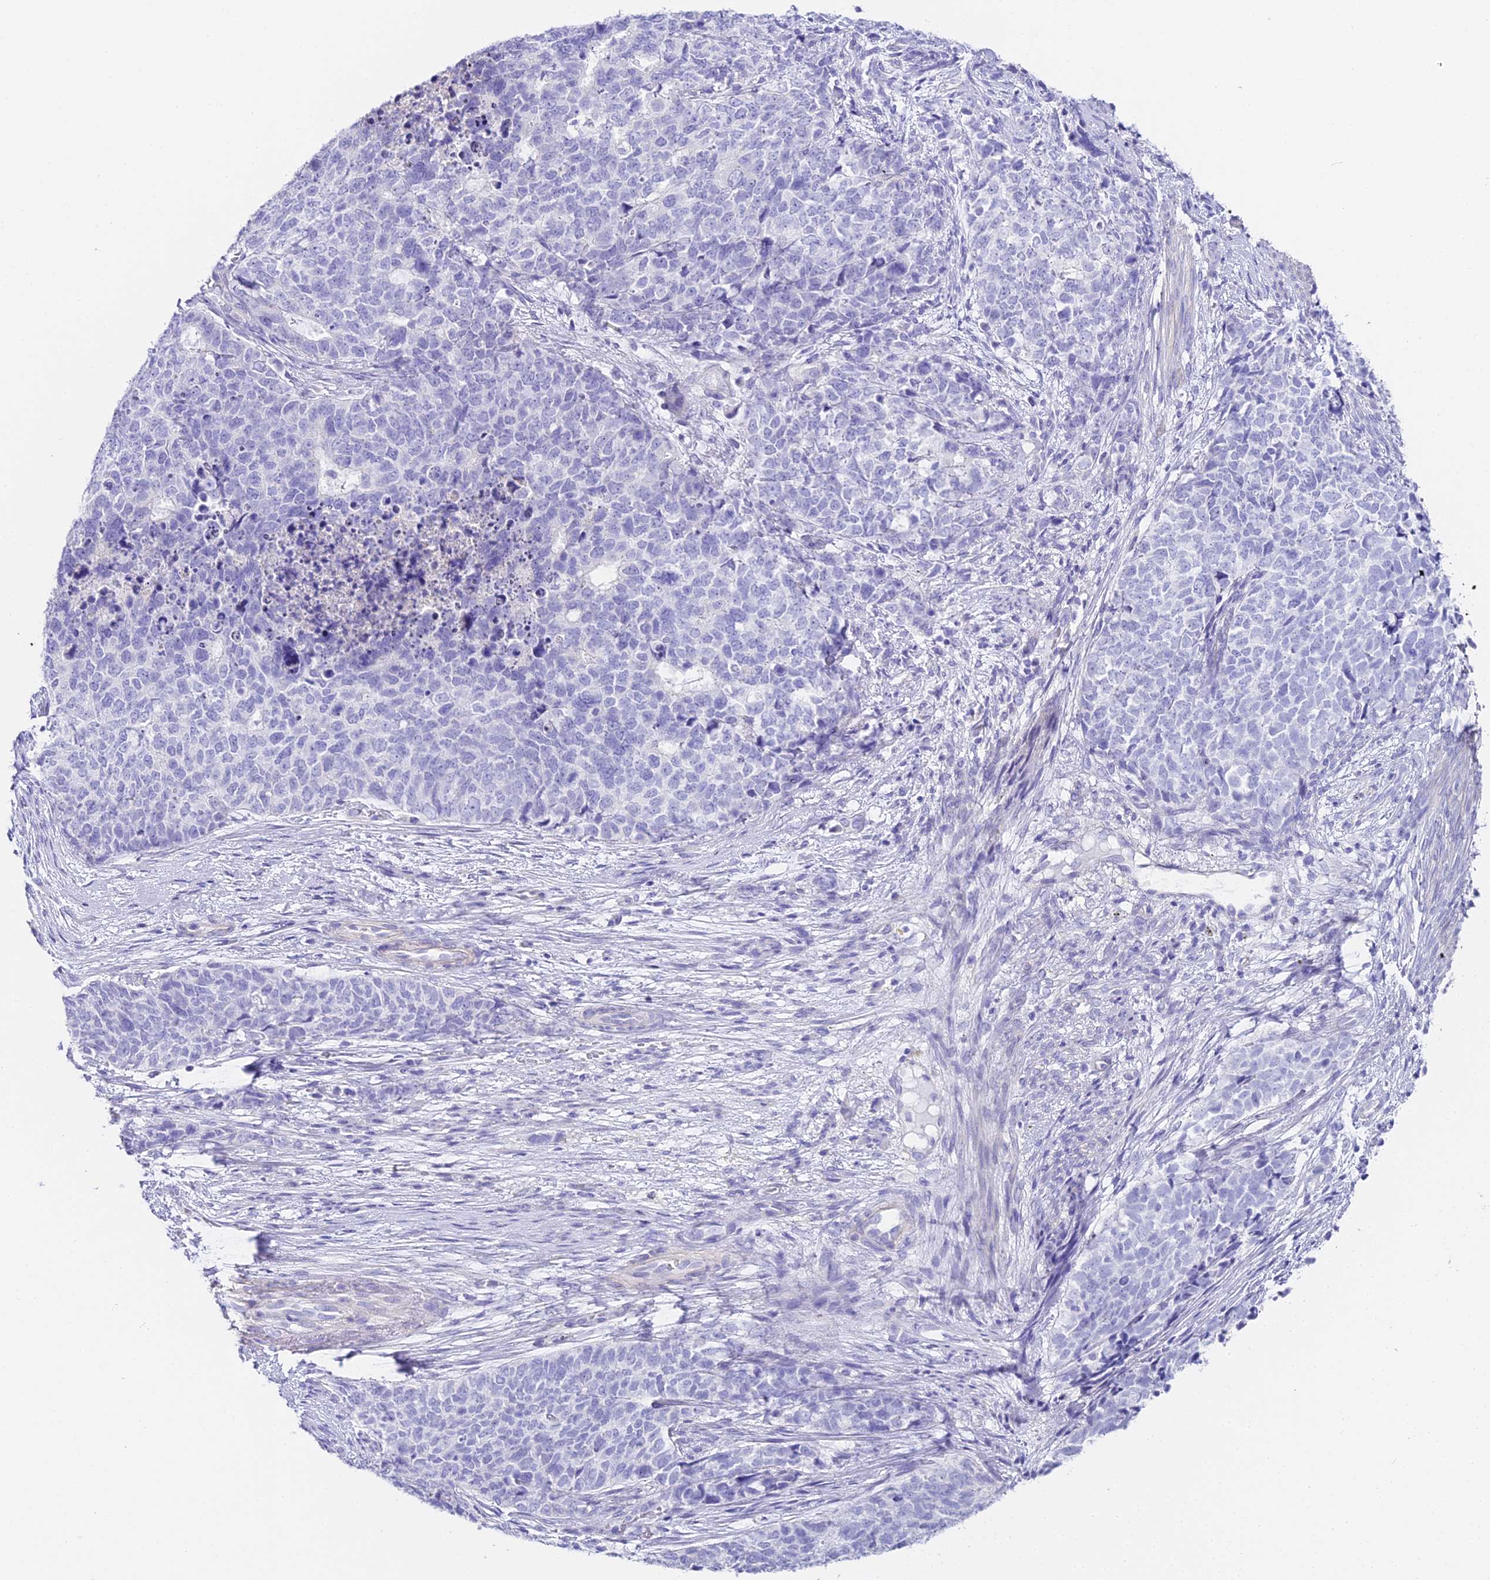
{"staining": {"intensity": "negative", "quantity": "none", "location": "none"}, "tissue": "cervical cancer", "cell_type": "Tumor cells", "image_type": "cancer", "snomed": [{"axis": "morphology", "description": "Squamous cell carcinoma, NOS"}, {"axis": "topography", "description": "Cervix"}], "caption": "An image of cervical cancer (squamous cell carcinoma) stained for a protein demonstrates no brown staining in tumor cells. (Brightfield microscopy of DAB IHC at high magnification).", "gene": "ABHD14A-ACY1", "patient": {"sex": "female", "age": 63}}